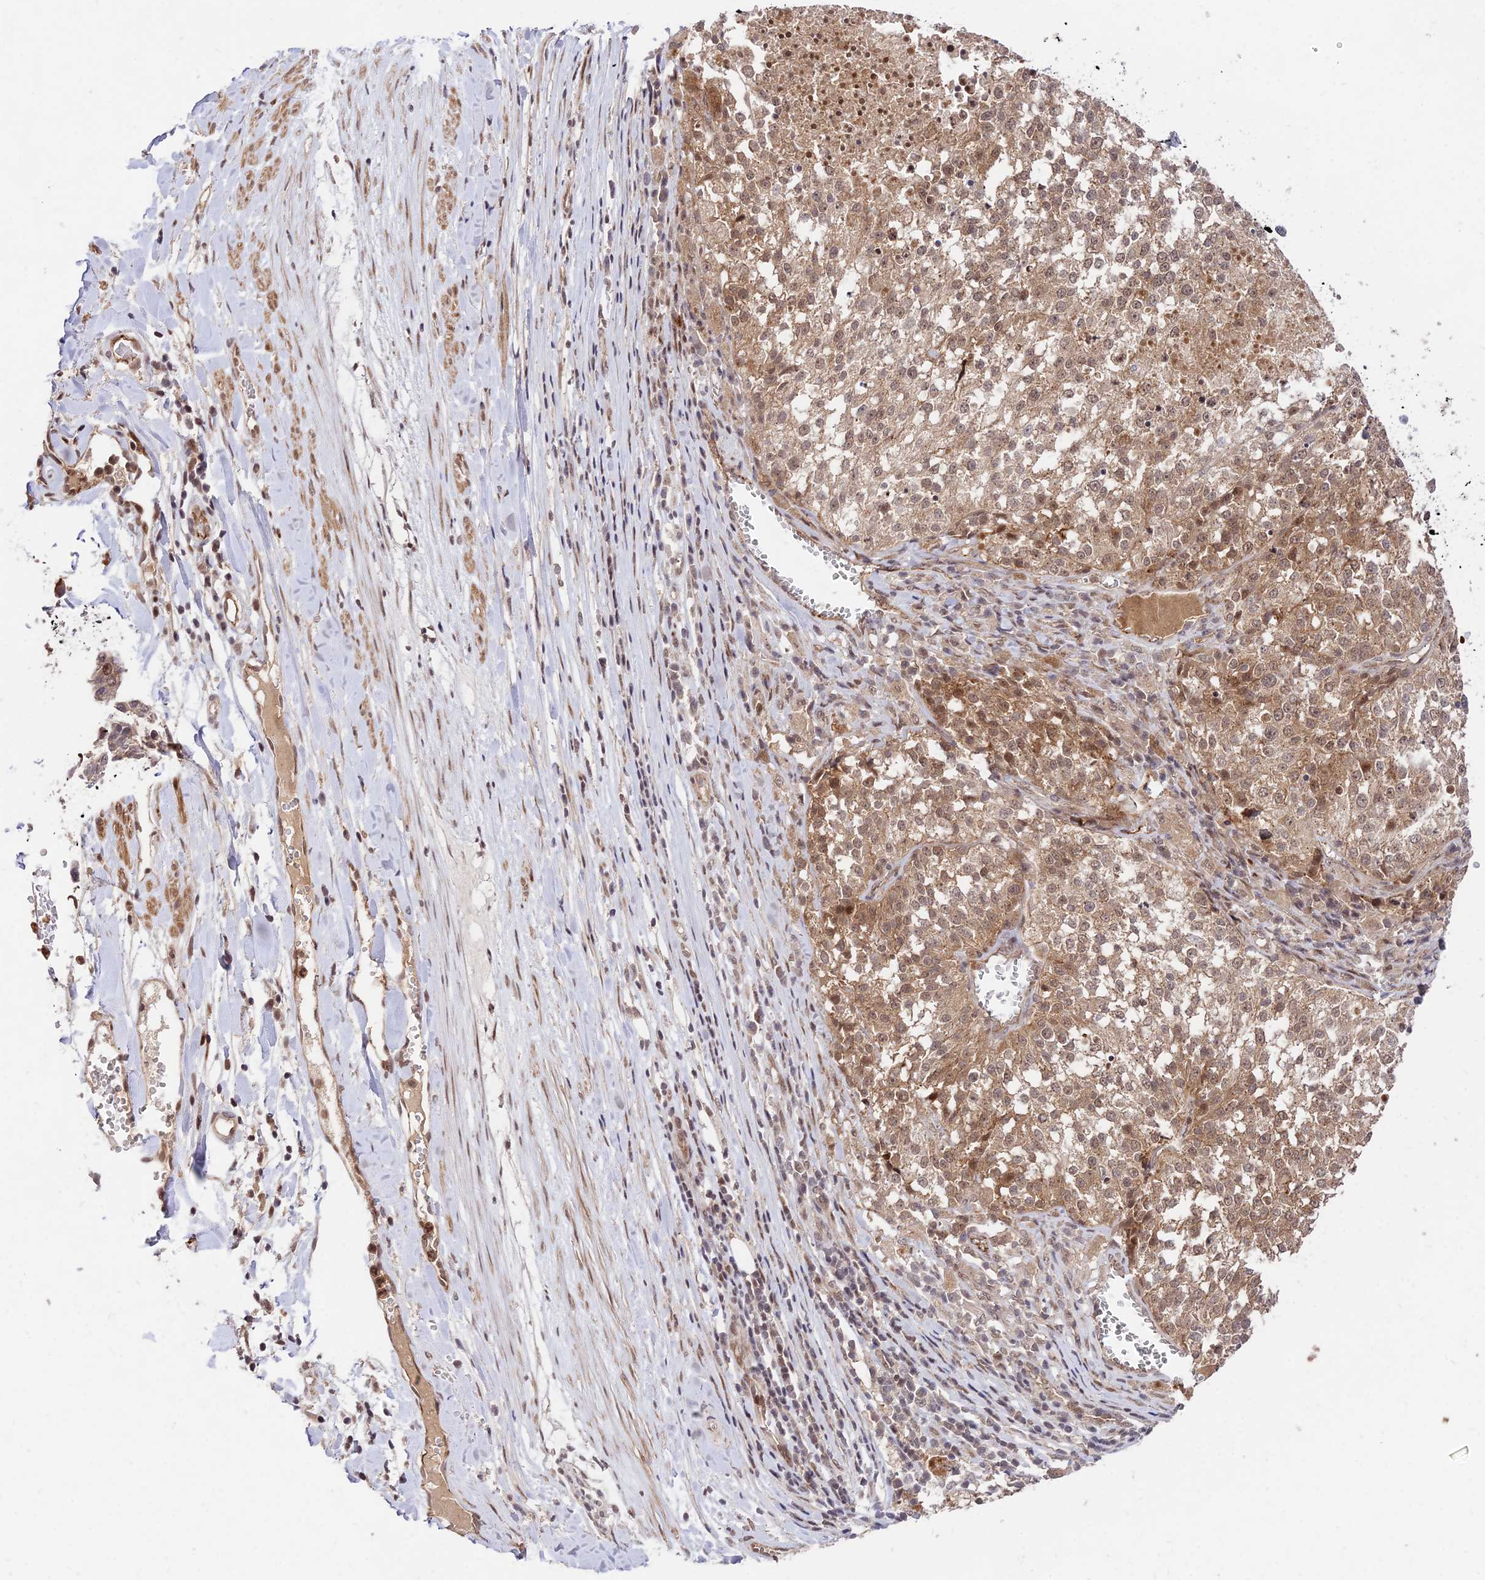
{"staining": {"intensity": "moderate", "quantity": ">75%", "location": "cytoplasmic/membranous,nuclear"}, "tissue": "melanoma", "cell_type": "Tumor cells", "image_type": "cancer", "snomed": [{"axis": "morphology", "description": "Malignant melanoma, NOS"}, {"axis": "topography", "description": "Skin"}], "caption": "Human melanoma stained for a protein (brown) reveals moderate cytoplasmic/membranous and nuclear positive expression in approximately >75% of tumor cells.", "gene": "ZNF85", "patient": {"sex": "female", "age": 64}}